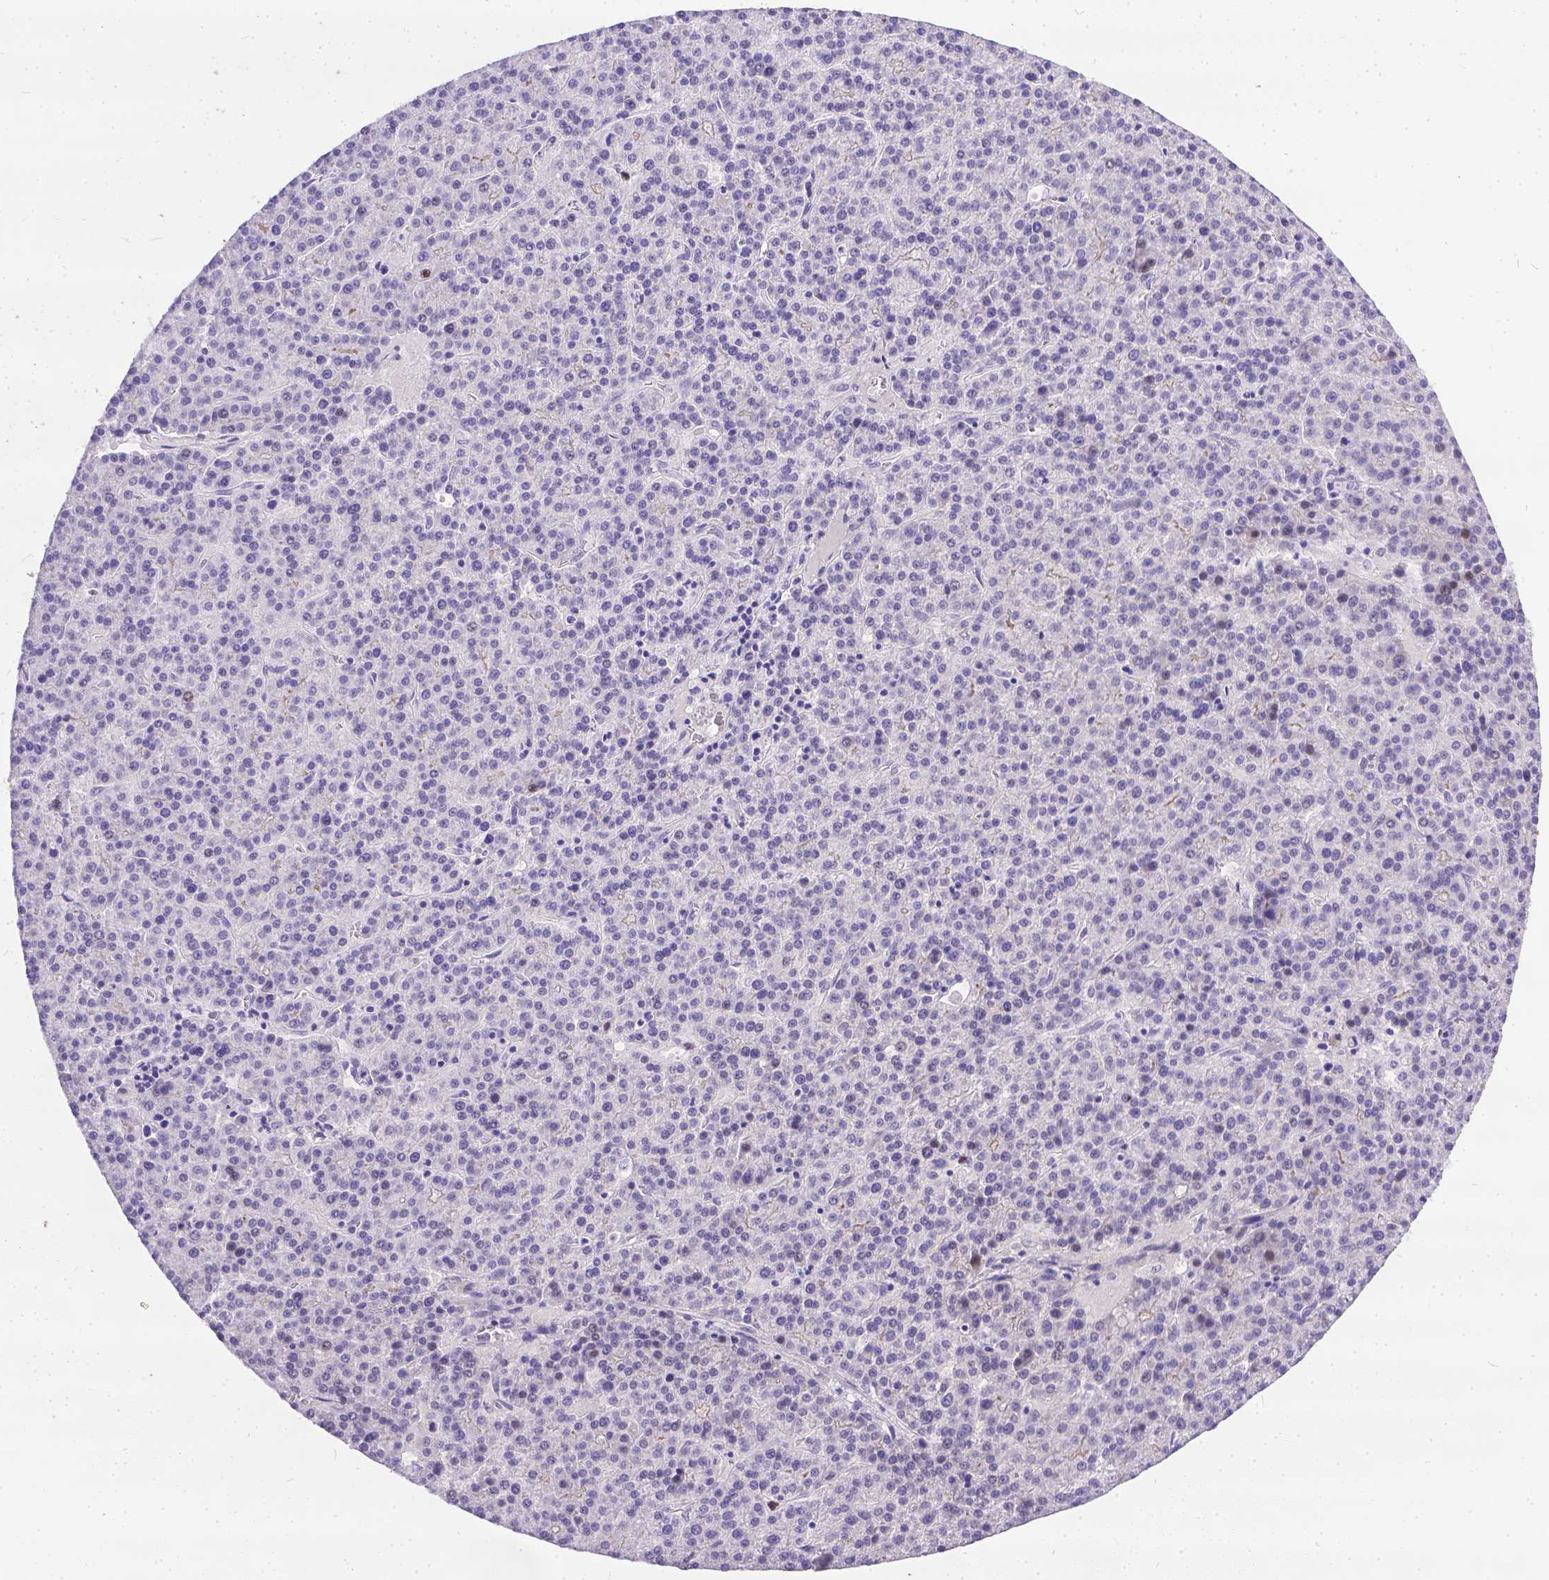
{"staining": {"intensity": "negative", "quantity": "none", "location": "none"}, "tissue": "liver cancer", "cell_type": "Tumor cells", "image_type": "cancer", "snomed": [{"axis": "morphology", "description": "Carcinoma, Hepatocellular, NOS"}, {"axis": "topography", "description": "Liver"}], "caption": "The micrograph shows no staining of tumor cells in liver cancer (hepatocellular carcinoma).", "gene": "DLEC1", "patient": {"sex": "female", "age": 58}}